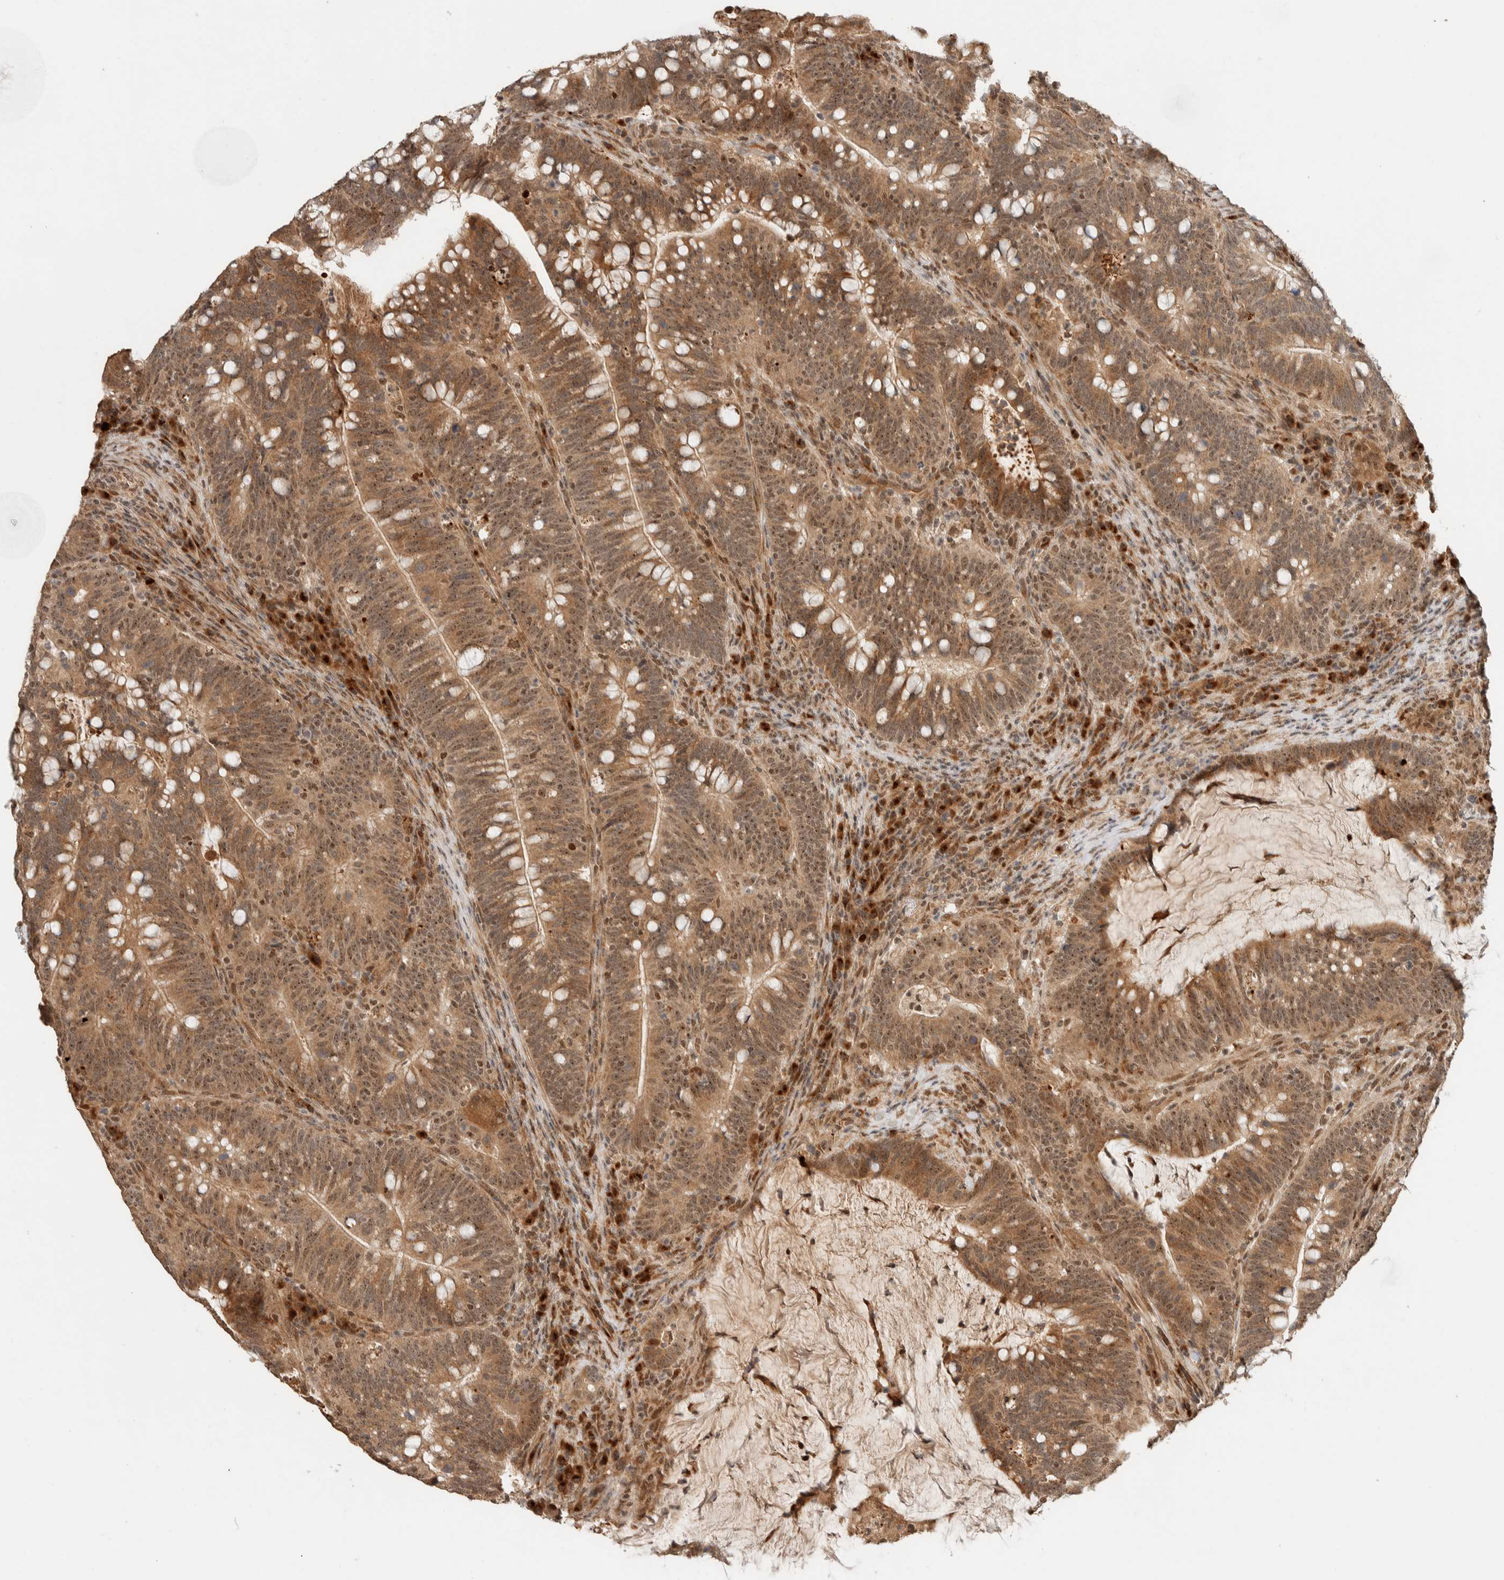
{"staining": {"intensity": "moderate", "quantity": ">75%", "location": "cytoplasmic/membranous,nuclear"}, "tissue": "colorectal cancer", "cell_type": "Tumor cells", "image_type": "cancer", "snomed": [{"axis": "morphology", "description": "Adenocarcinoma, NOS"}, {"axis": "topography", "description": "Colon"}], "caption": "A brown stain labels moderate cytoplasmic/membranous and nuclear staining of a protein in colorectal cancer tumor cells.", "gene": "ZBTB2", "patient": {"sex": "female", "age": 66}}